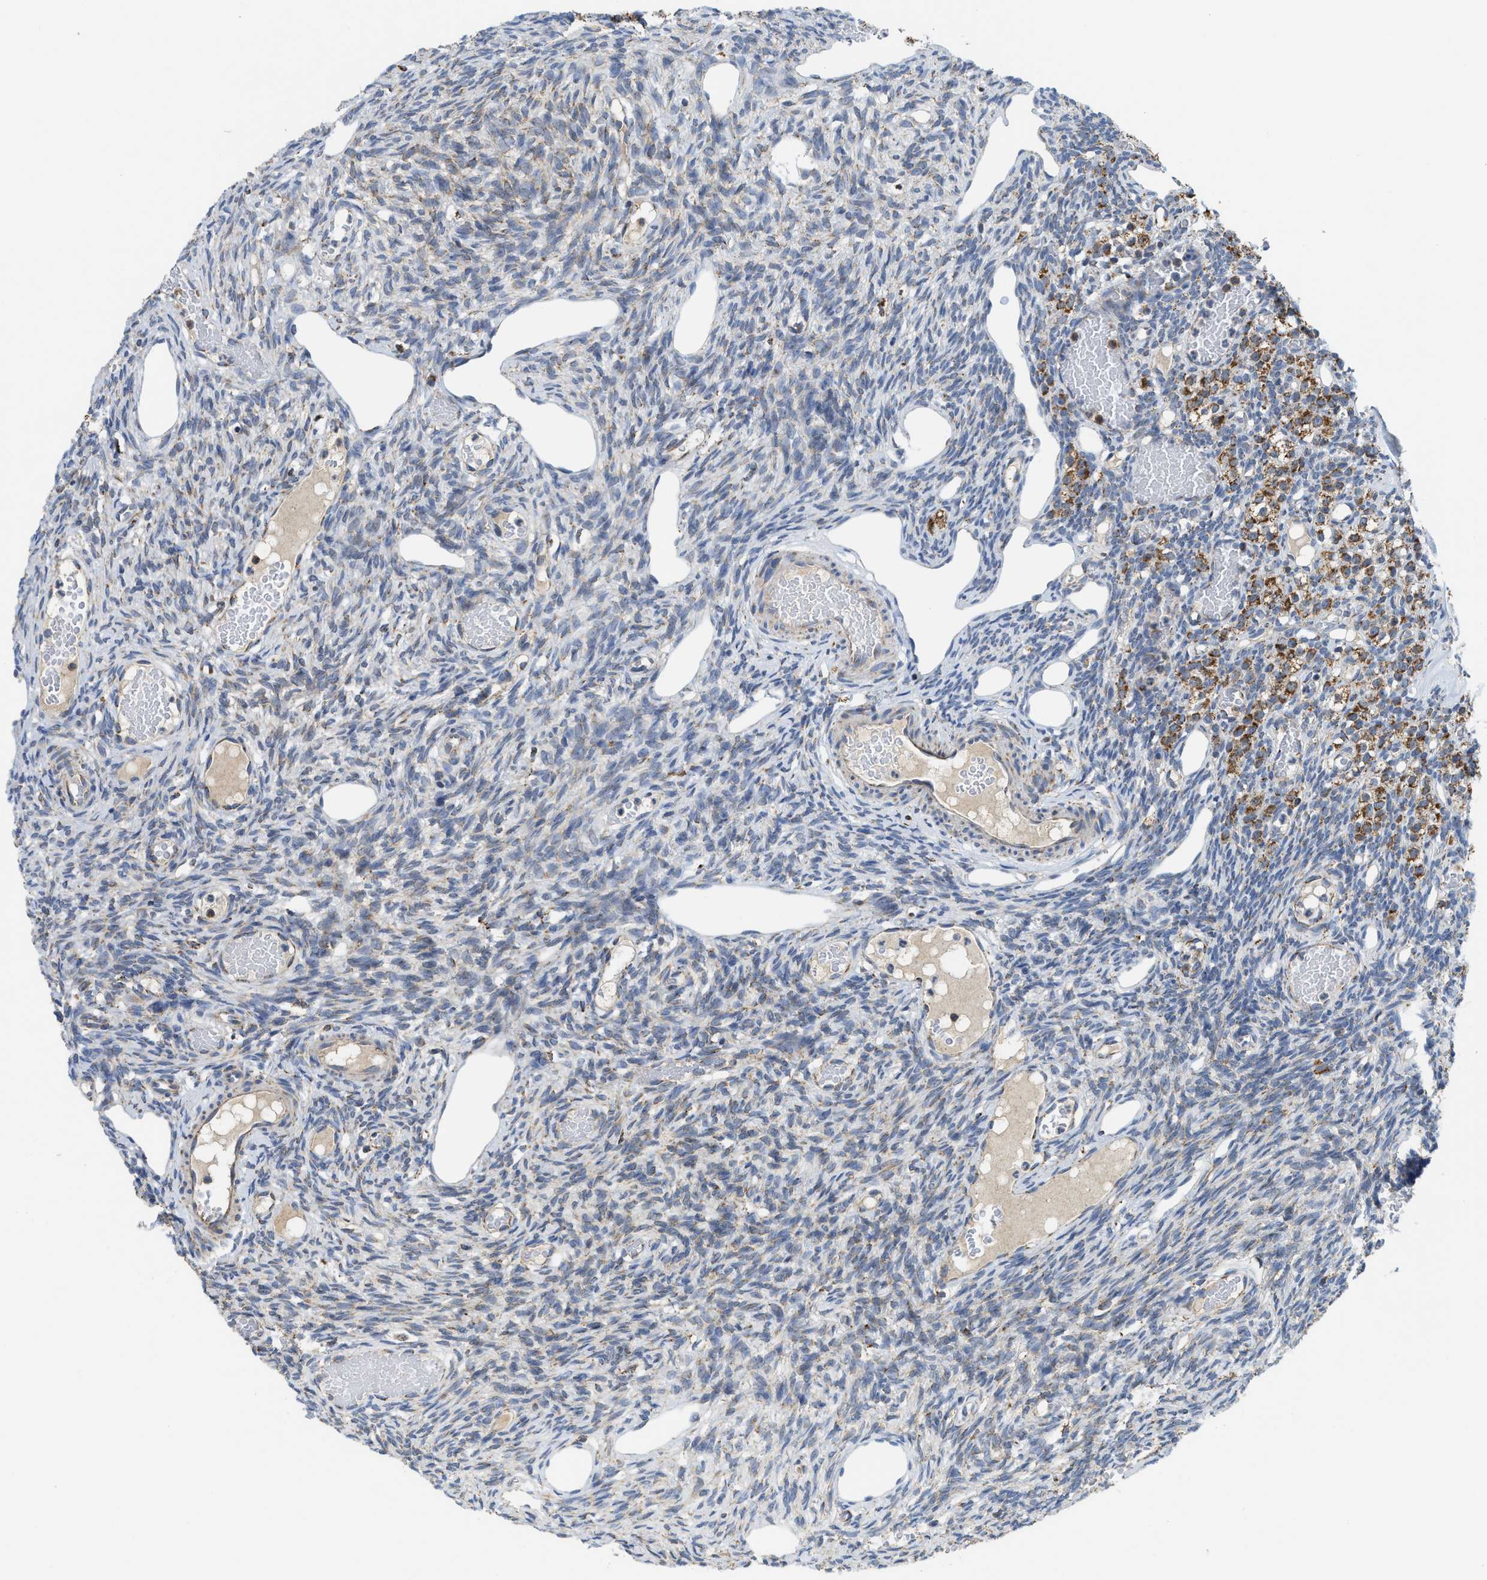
{"staining": {"intensity": "strong", "quantity": ">75%", "location": "cytoplasmic/membranous"}, "tissue": "ovary", "cell_type": "Follicle cells", "image_type": "normal", "snomed": [{"axis": "morphology", "description": "Normal tissue, NOS"}, {"axis": "topography", "description": "Ovary"}], "caption": "A brown stain highlights strong cytoplasmic/membranous staining of a protein in follicle cells of normal human ovary. (brown staining indicates protein expression, while blue staining denotes nuclei).", "gene": "GATD3", "patient": {"sex": "female", "age": 33}}